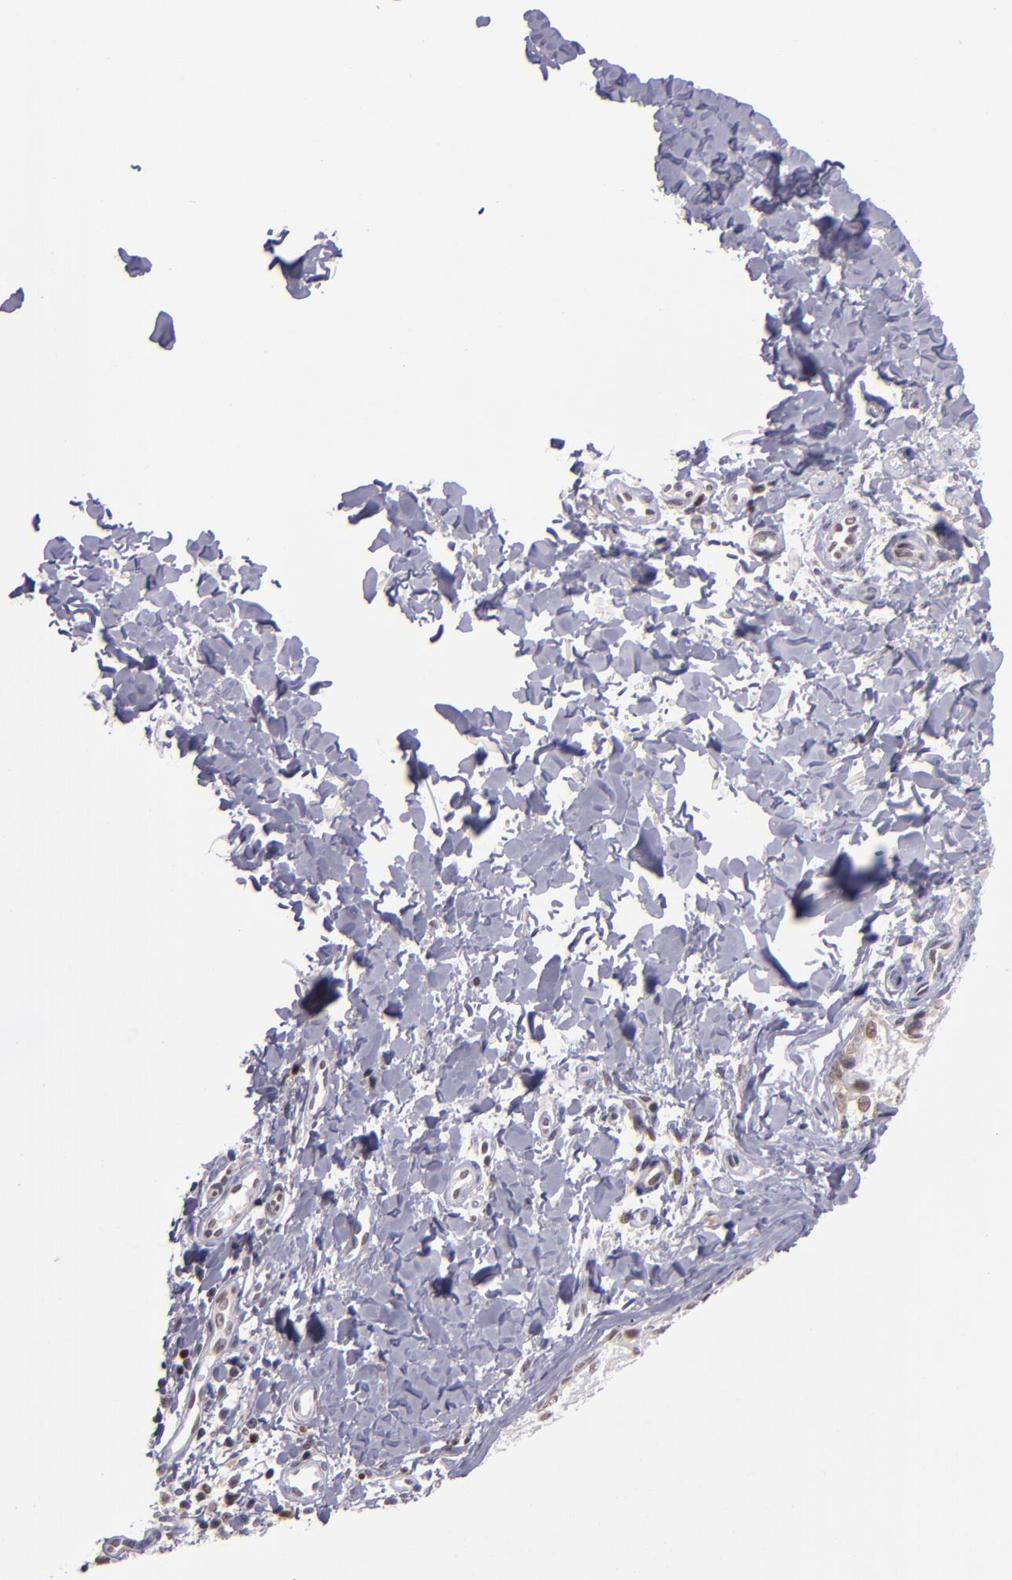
{"staining": {"intensity": "weak", "quantity": ">75%", "location": "nuclear"}, "tissue": "melanoma", "cell_type": "Tumor cells", "image_type": "cancer", "snomed": [{"axis": "morphology", "description": "Malignant melanoma, NOS"}, {"axis": "topography", "description": "Skin"}], "caption": "Protein staining displays weak nuclear expression in approximately >75% of tumor cells in malignant melanoma.", "gene": "BAG1", "patient": {"sex": "male", "age": 23}}